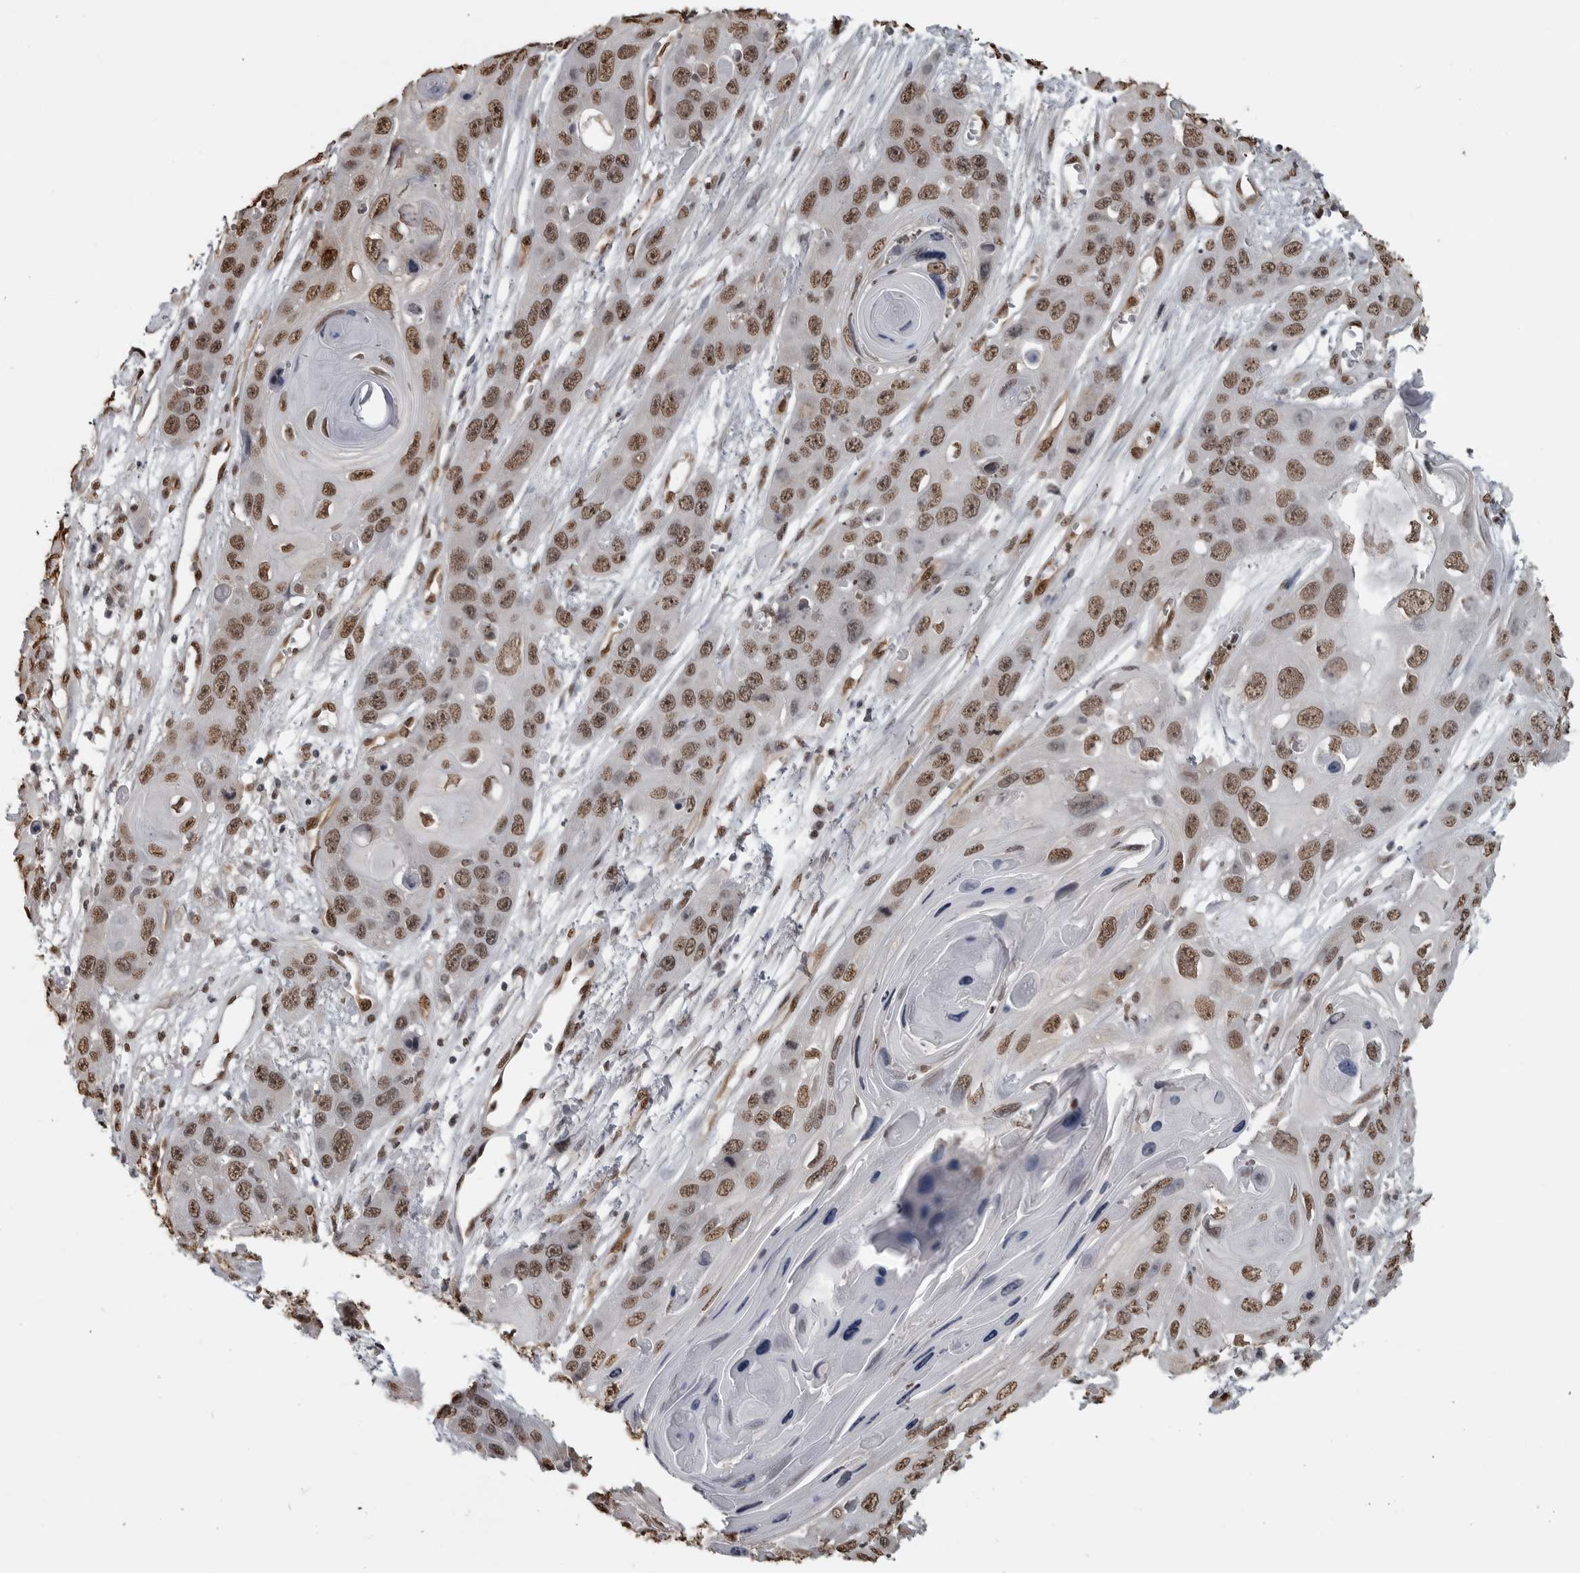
{"staining": {"intensity": "moderate", "quantity": ">75%", "location": "nuclear"}, "tissue": "skin cancer", "cell_type": "Tumor cells", "image_type": "cancer", "snomed": [{"axis": "morphology", "description": "Squamous cell carcinoma, NOS"}, {"axis": "topography", "description": "Skin"}], "caption": "This micrograph shows immunohistochemistry (IHC) staining of human skin cancer, with medium moderate nuclear staining in approximately >75% of tumor cells.", "gene": "SMAD2", "patient": {"sex": "male", "age": 55}}